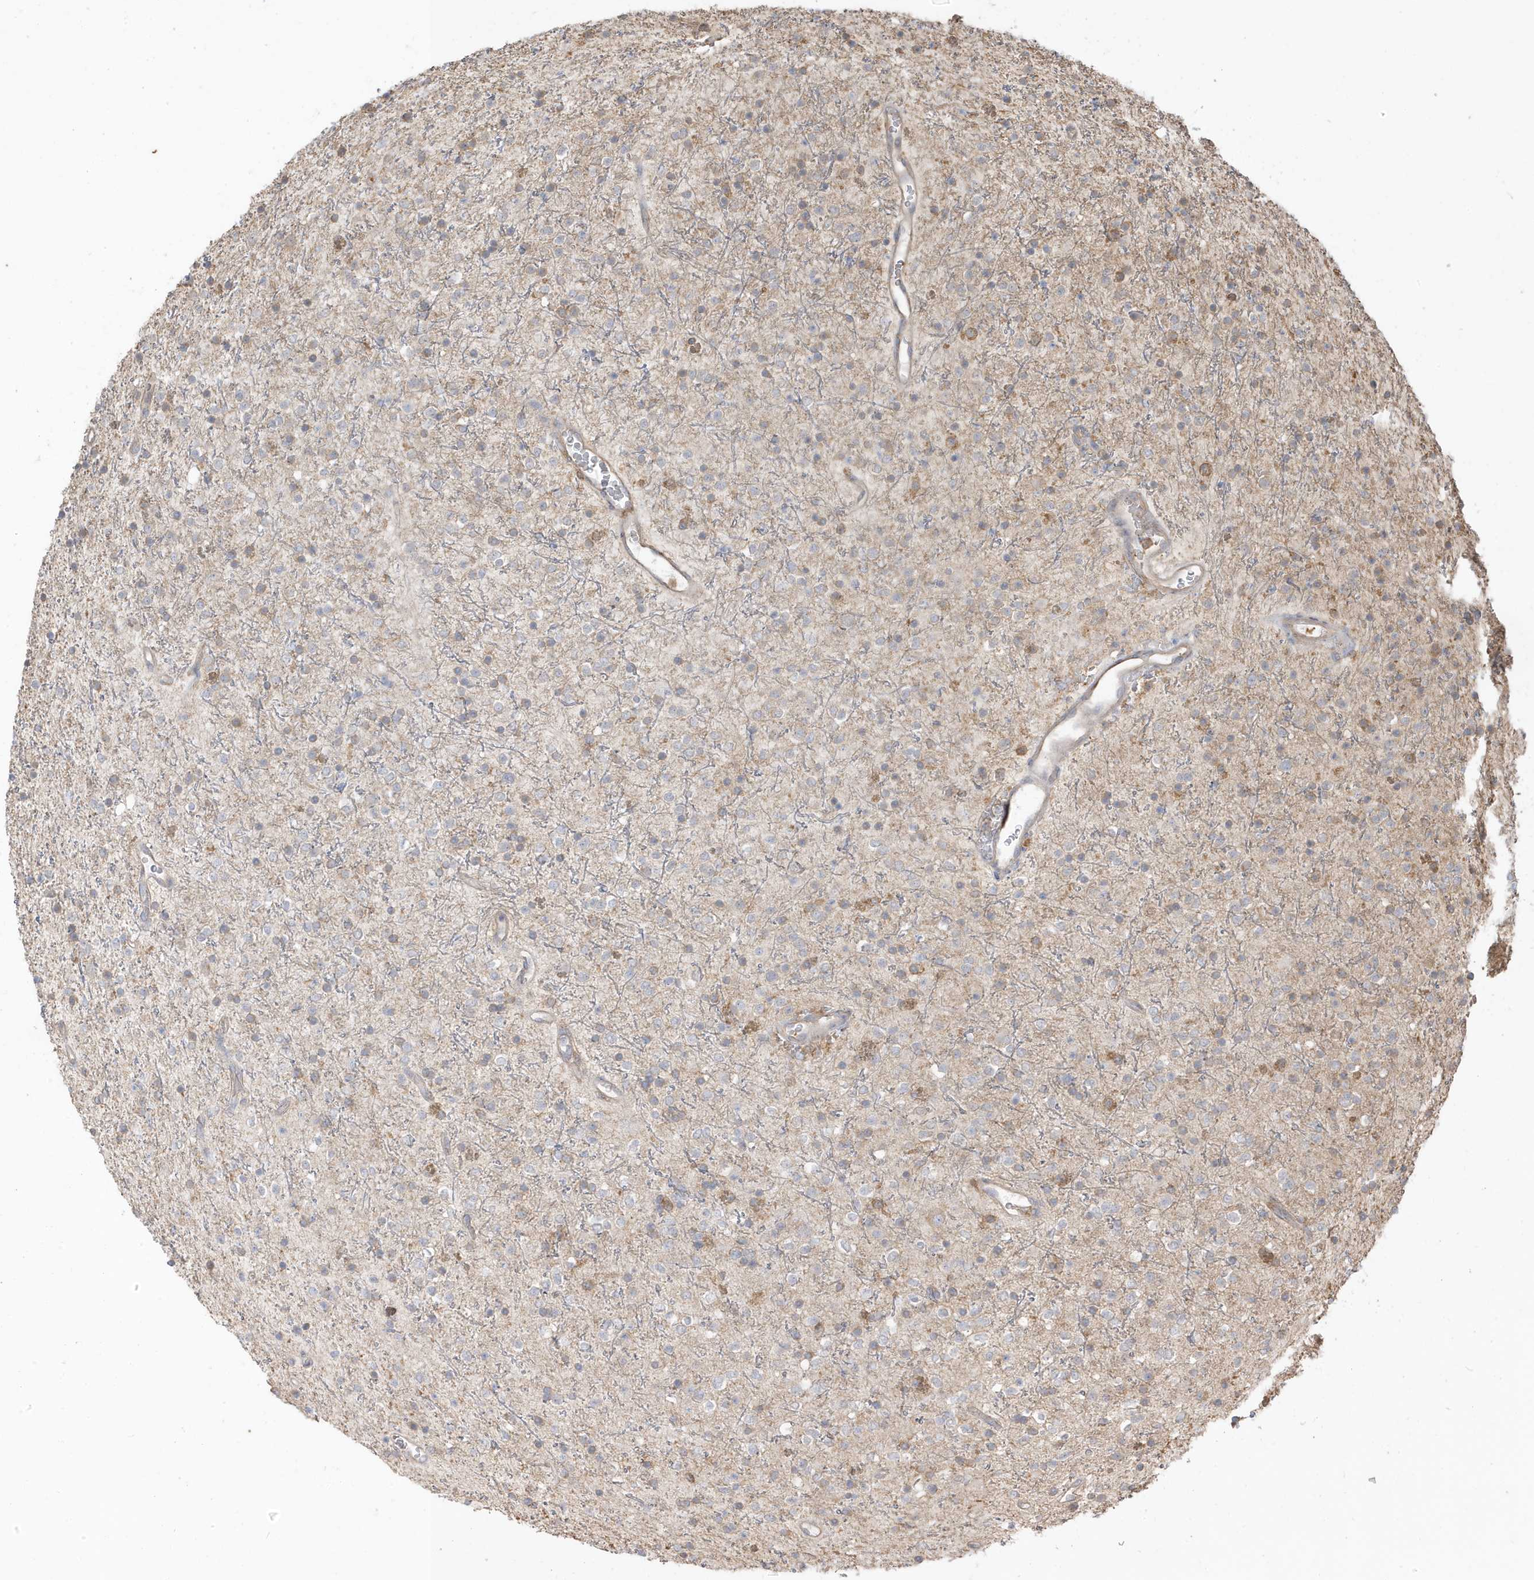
{"staining": {"intensity": "negative", "quantity": "none", "location": "none"}, "tissue": "glioma", "cell_type": "Tumor cells", "image_type": "cancer", "snomed": [{"axis": "morphology", "description": "Glioma, malignant, High grade"}, {"axis": "topography", "description": "Brain"}], "caption": "An image of glioma stained for a protein demonstrates no brown staining in tumor cells.", "gene": "ZBTB8A", "patient": {"sex": "male", "age": 34}}